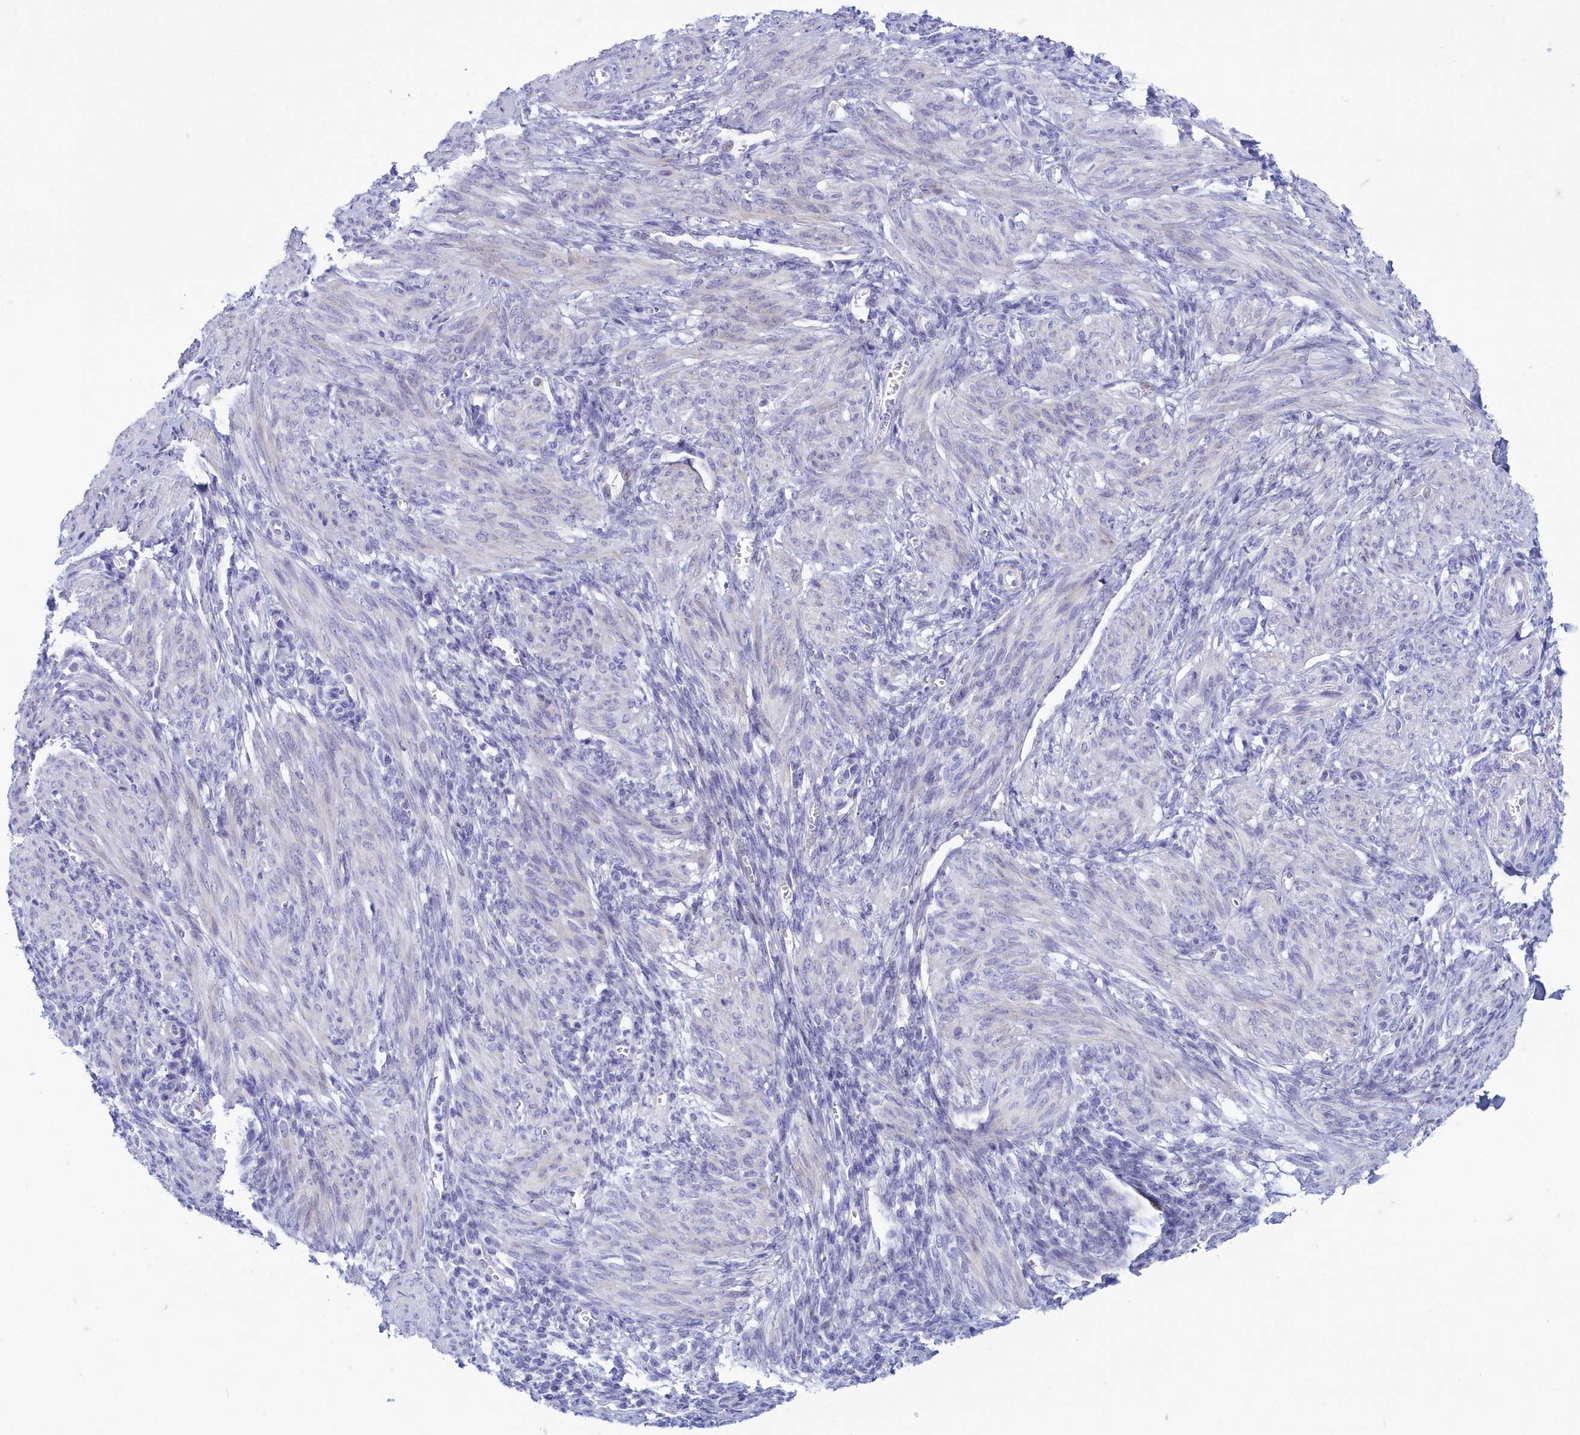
{"staining": {"intensity": "negative", "quantity": "none", "location": "none"}, "tissue": "smooth muscle", "cell_type": "Smooth muscle cells", "image_type": "normal", "snomed": [{"axis": "morphology", "description": "Normal tissue, NOS"}, {"axis": "topography", "description": "Smooth muscle"}], "caption": "Protein analysis of unremarkable smooth muscle displays no significant expression in smooth muscle cells. (Immunohistochemistry (ihc), brightfield microscopy, high magnification).", "gene": "TMEM97", "patient": {"sex": "female", "age": 39}}